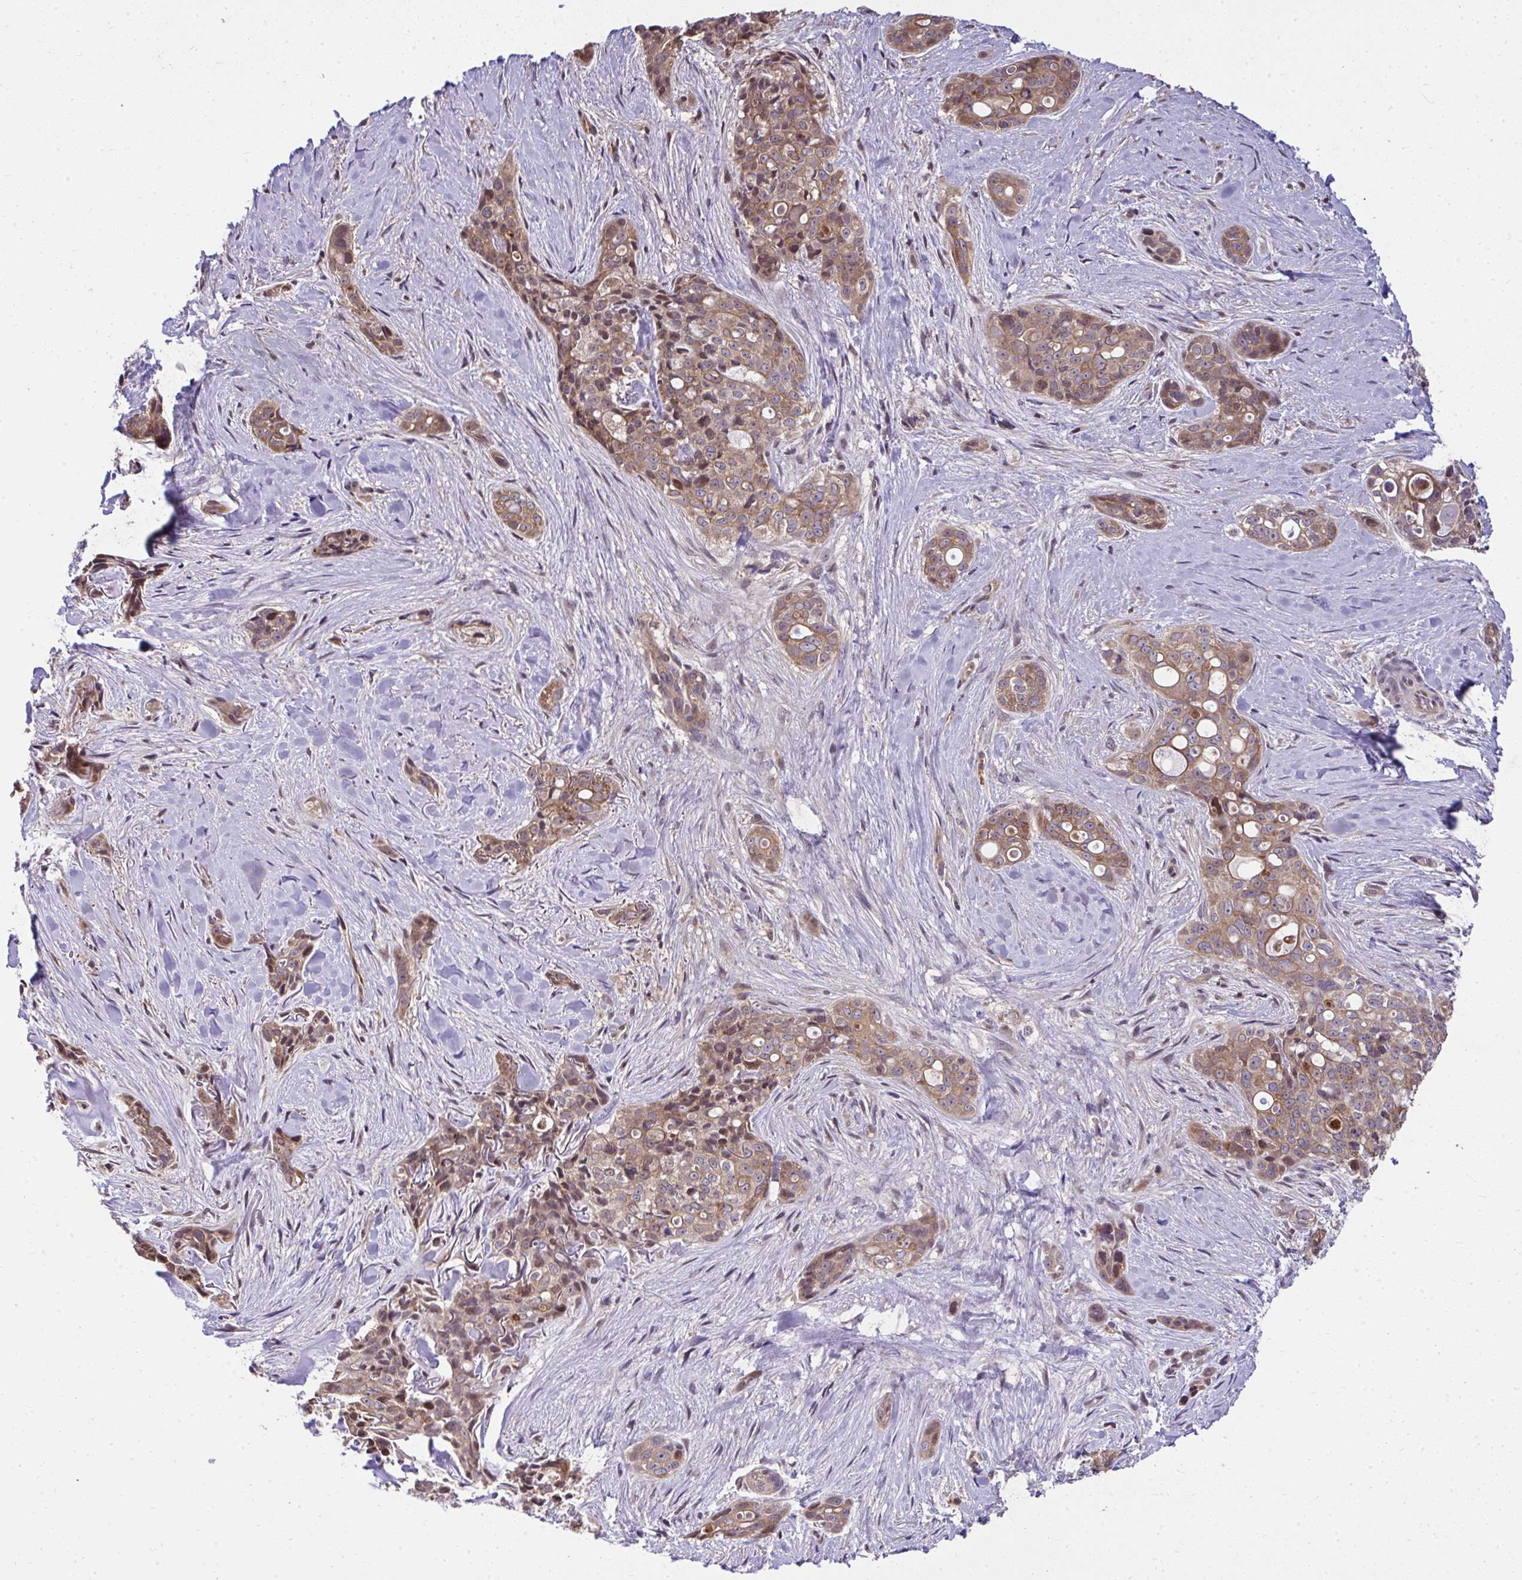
{"staining": {"intensity": "moderate", "quantity": ">75%", "location": "cytoplasmic/membranous,nuclear"}, "tissue": "skin cancer", "cell_type": "Tumor cells", "image_type": "cancer", "snomed": [{"axis": "morphology", "description": "Basal cell carcinoma"}, {"axis": "topography", "description": "Skin"}], "caption": "Human skin cancer stained with a protein marker displays moderate staining in tumor cells.", "gene": "RDH14", "patient": {"sex": "female", "age": 79}}